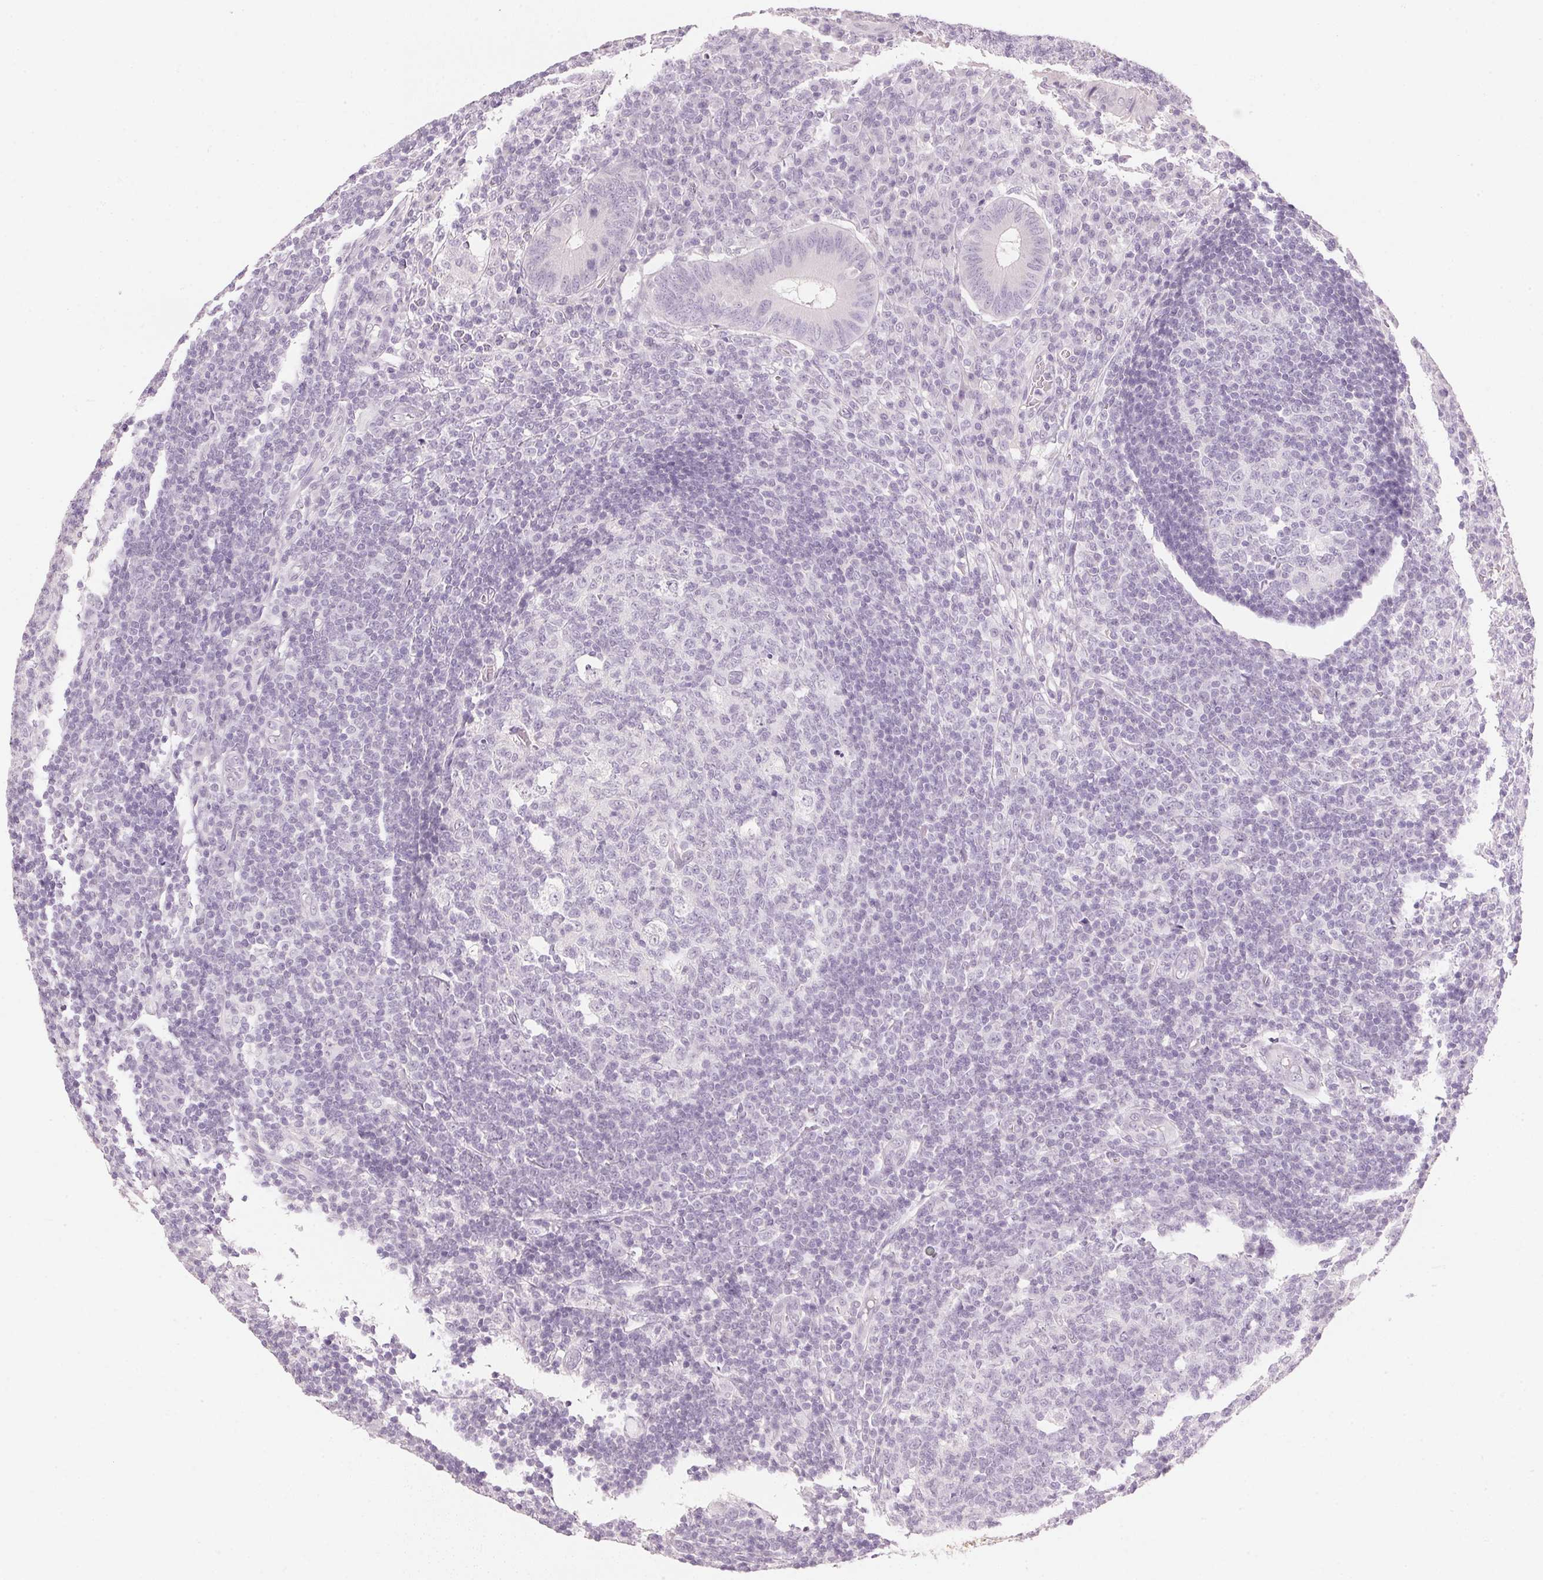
{"staining": {"intensity": "negative", "quantity": "none", "location": "none"}, "tissue": "appendix", "cell_type": "Glandular cells", "image_type": "normal", "snomed": [{"axis": "morphology", "description": "Normal tissue, NOS"}, {"axis": "topography", "description": "Appendix"}], "caption": "There is no significant expression in glandular cells of appendix. (DAB immunohistochemistry, high magnification).", "gene": "IGFBP1", "patient": {"sex": "male", "age": 18}}